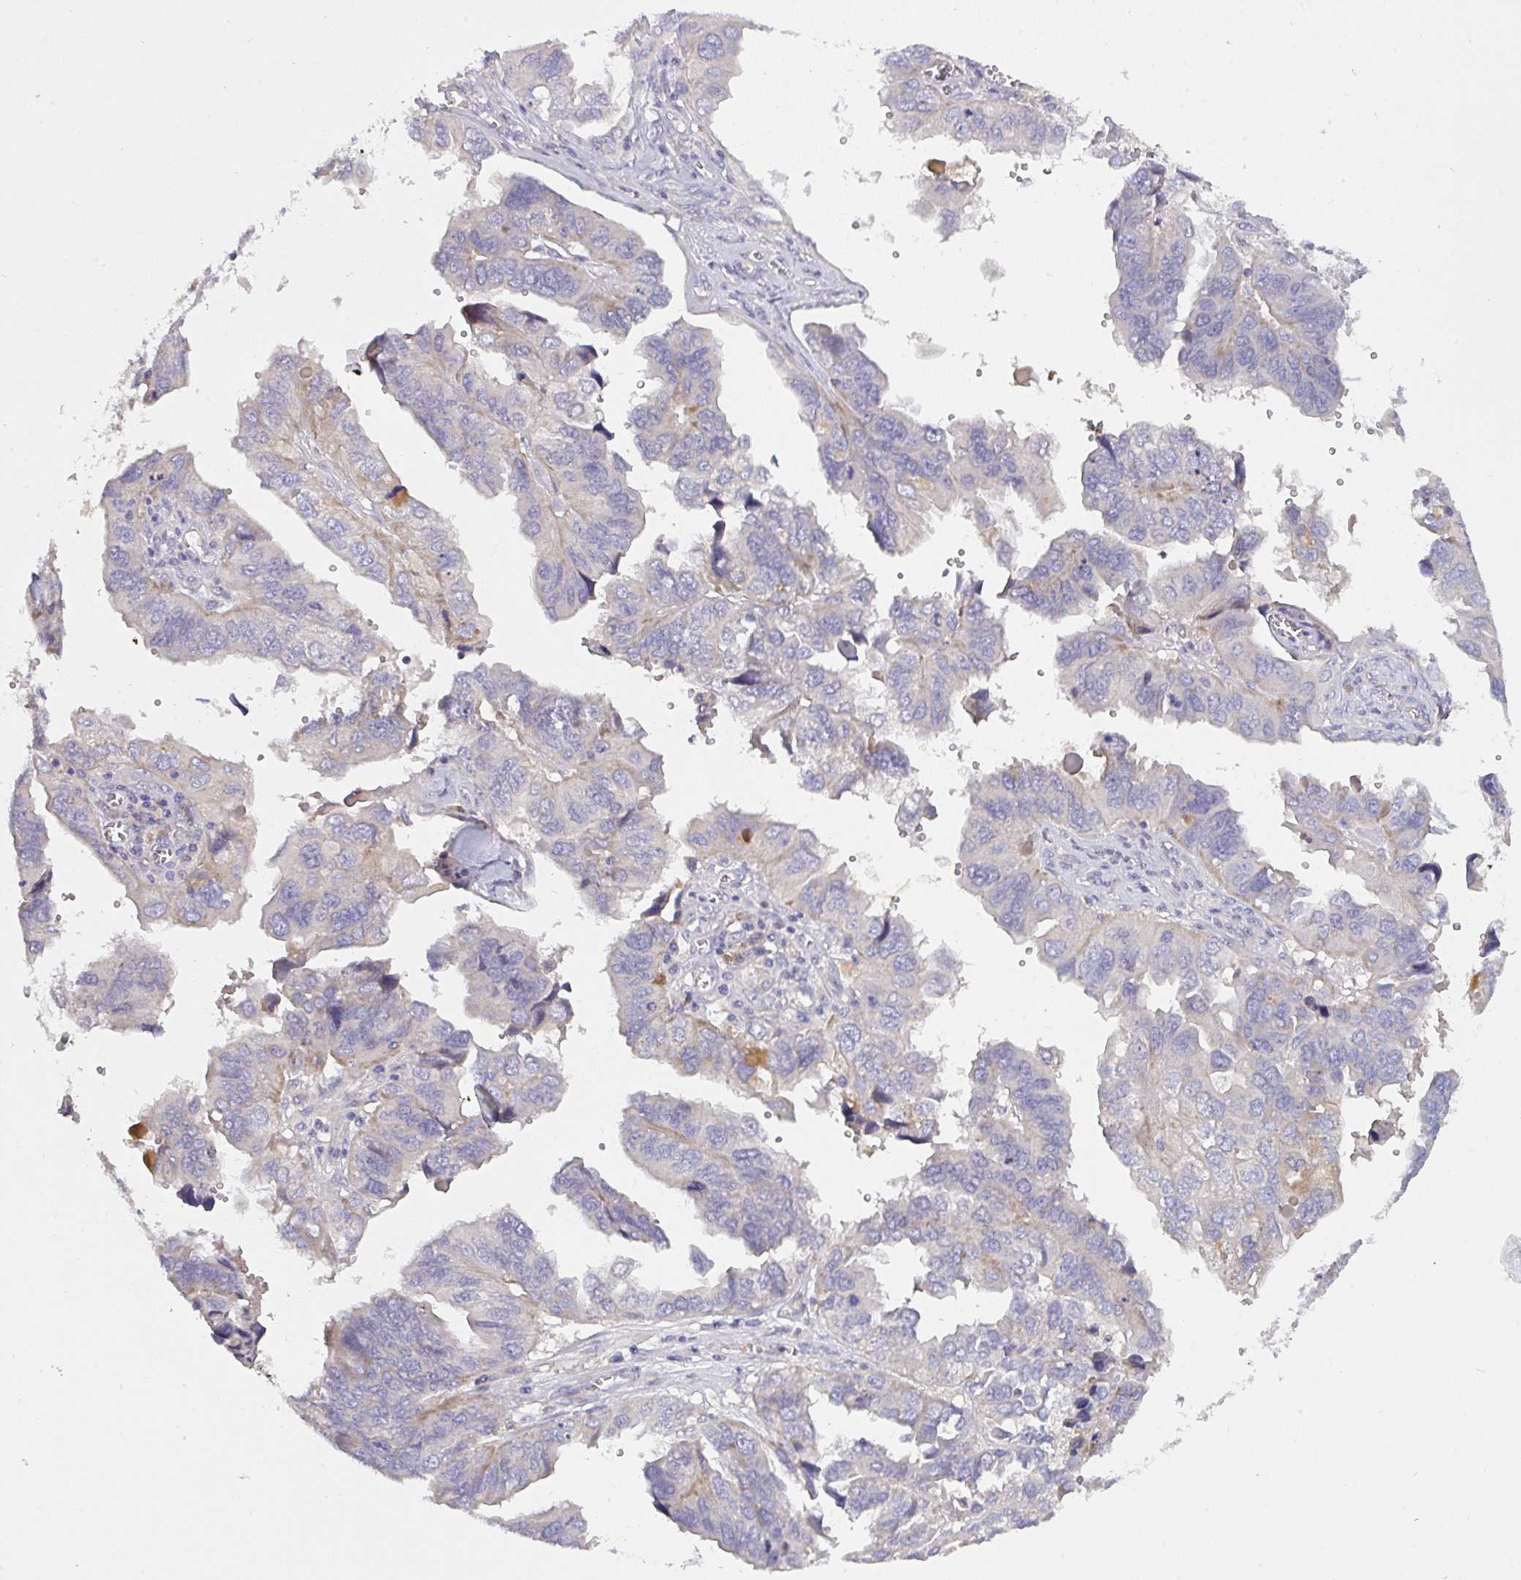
{"staining": {"intensity": "negative", "quantity": "none", "location": "none"}, "tissue": "ovarian cancer", "cell_type": "Tumor cells", "image_type": "cancer", "snomed": [{"axis": "morphology", "description": "Cystadenocarcinoma, serous, NOS"}, {"axis": "topography", "description": "Ovary"}], "caption": "The immunohistochemistry histopathology image has no significant staining in tumor cells of ovarian serous cystadenocarcinoma tissue.", "gene": "ZNF581", "patient": {"sex": "female", "age": 79}}